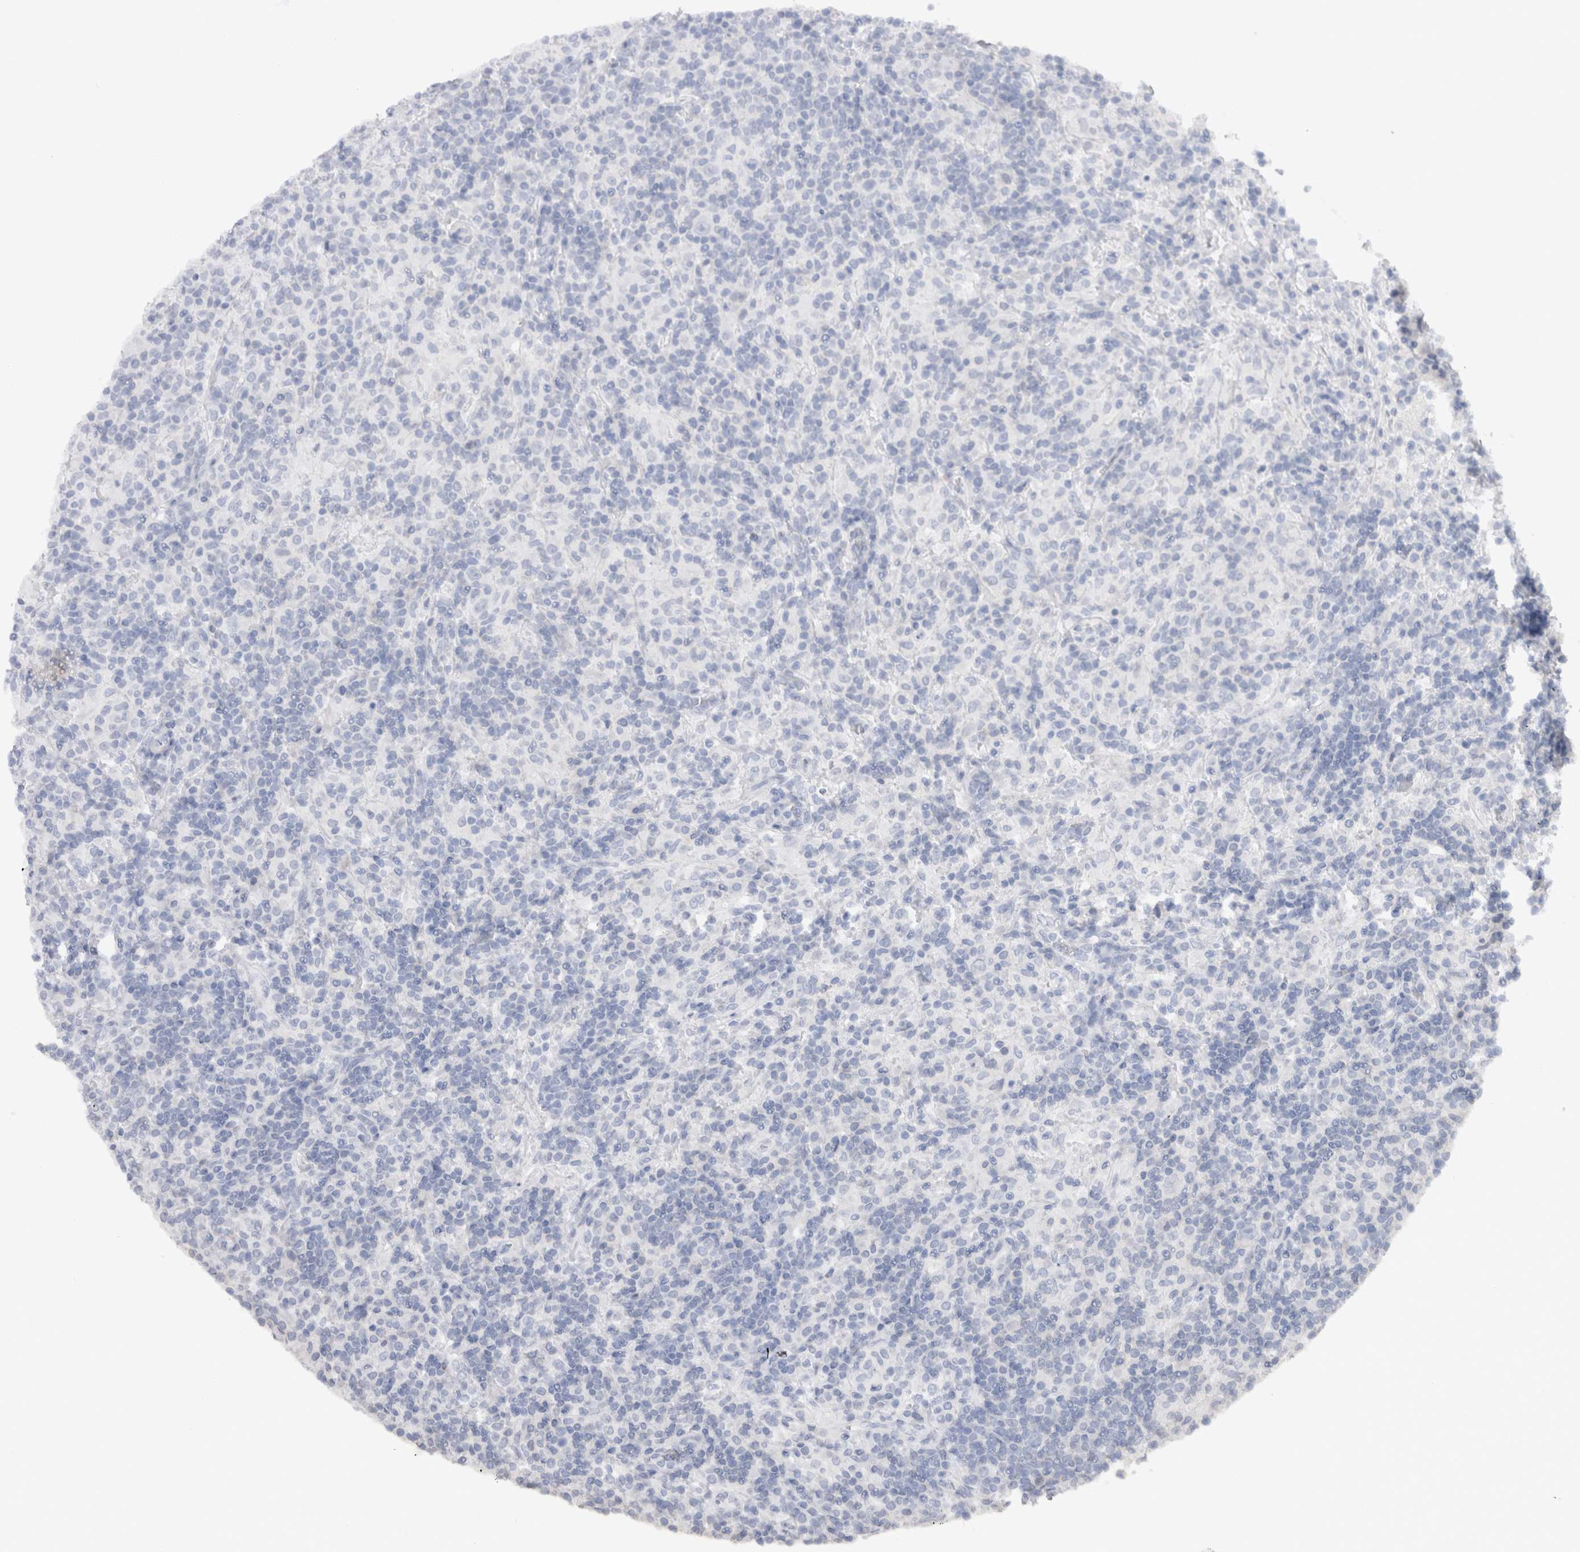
{"staining": {"intensity": "negative", "quantity": "none", "location": "none"}, "tissue": "lymphoma", "cell_type": "Tumor cells", "image_type": "cancer", "snomed": [{"axis": "morphology", "description": "Hodgkin's disease, NOS"}, {"axis": "topography", "description": "Lymph node"}], "caption": "IHC of human lymphoma demonstrates no expression in tumor cells. (DAB IHC with hematoxylin counter stain).", "gene": "C9orf50", "patient": {"sex": "male", "age": 70}}